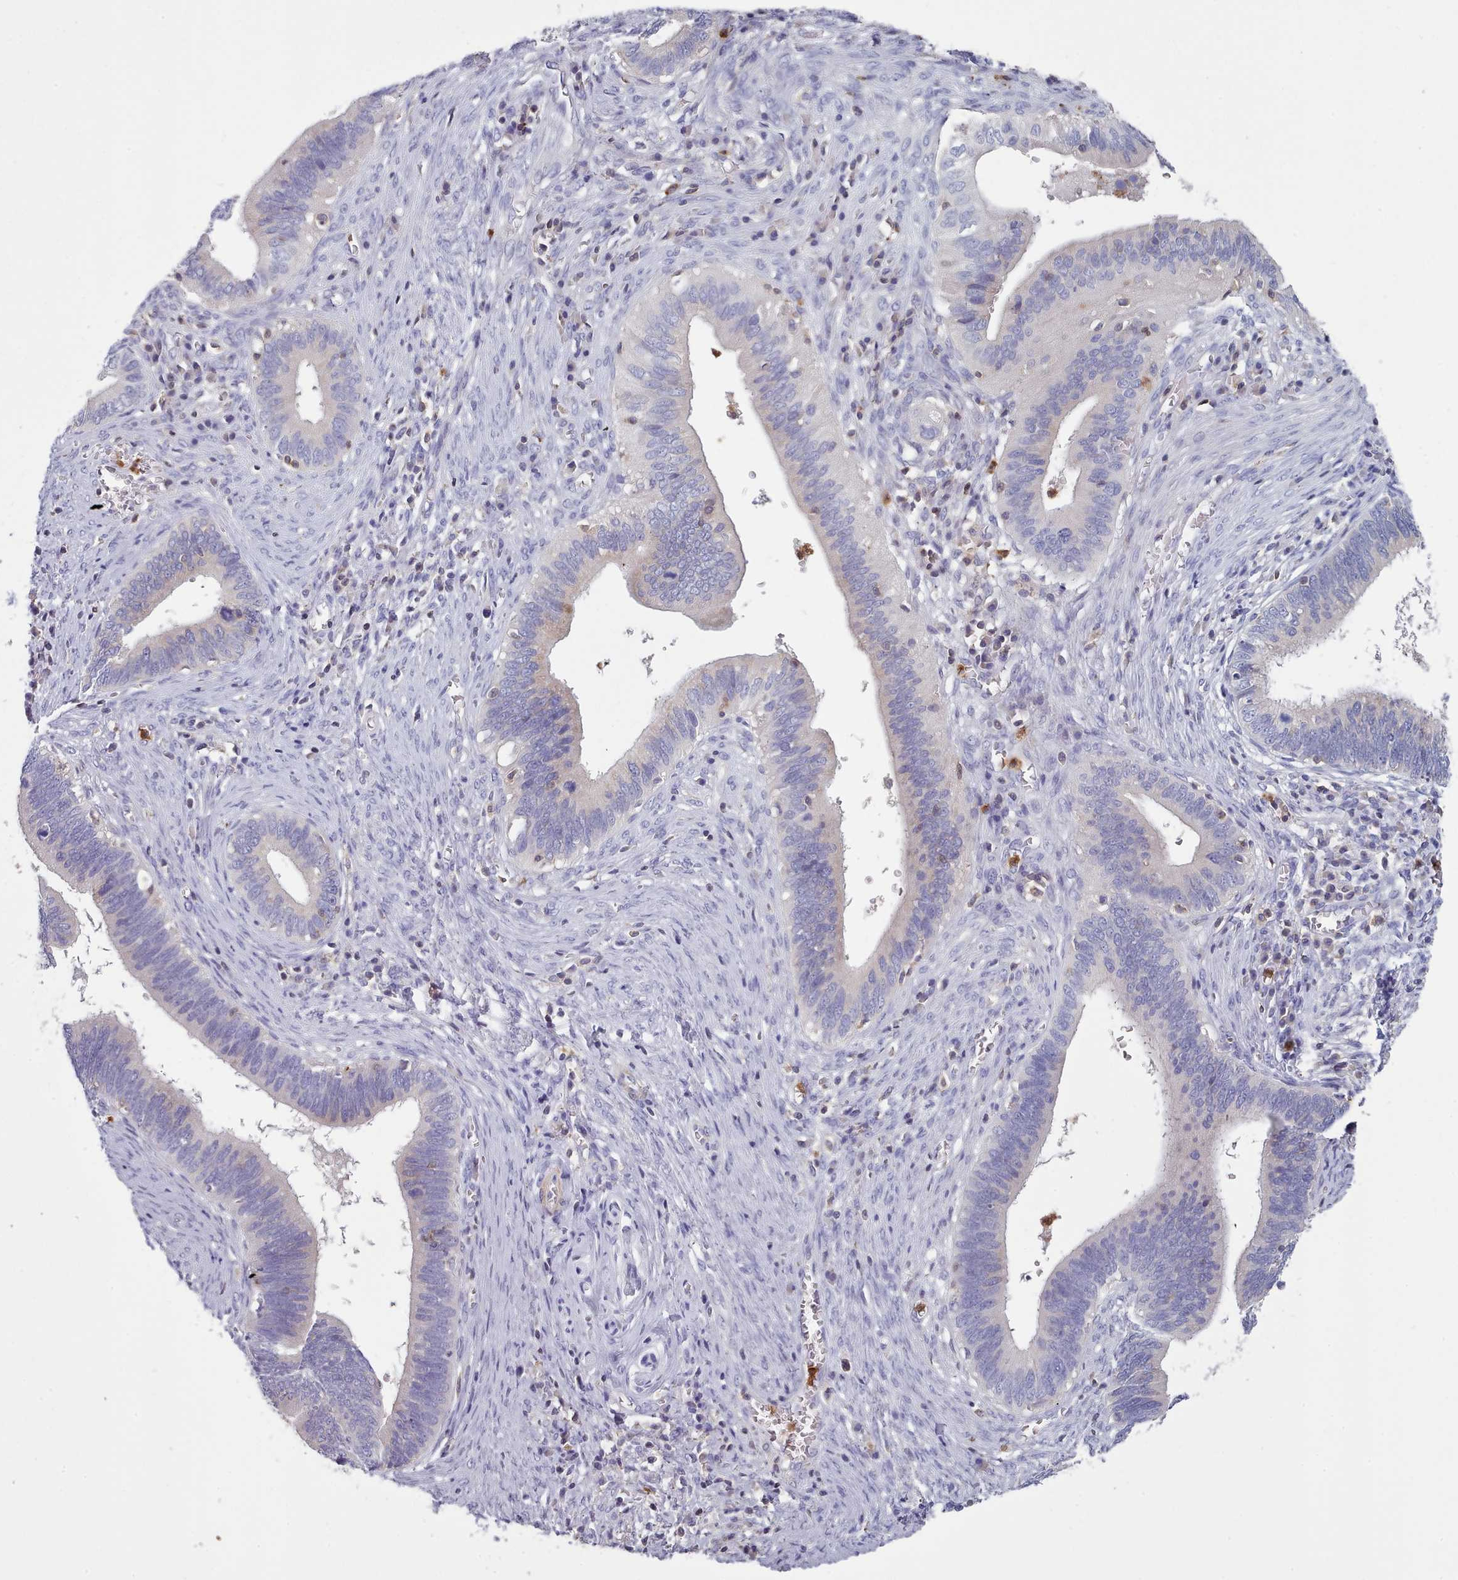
{"staining": {"intensity": "negative", "quantity": "none", "location": "none"}, "tissue": "cervical cancer", "cell_type": "Tumor cells", "image_type": "cancer", "snomed": [{"axis": "morphology", "description": "Adenocarcinoma, NOS"}, {"axis": "topography", "description": "Cervix"}], "caption": "High power microscopy photomicrograph of an IHC image of cervical adenocarcinoma, revealing no significant staining in tumor cells.", "gene": "RAC2", "patient": {"sex": "female", "age": 42}}